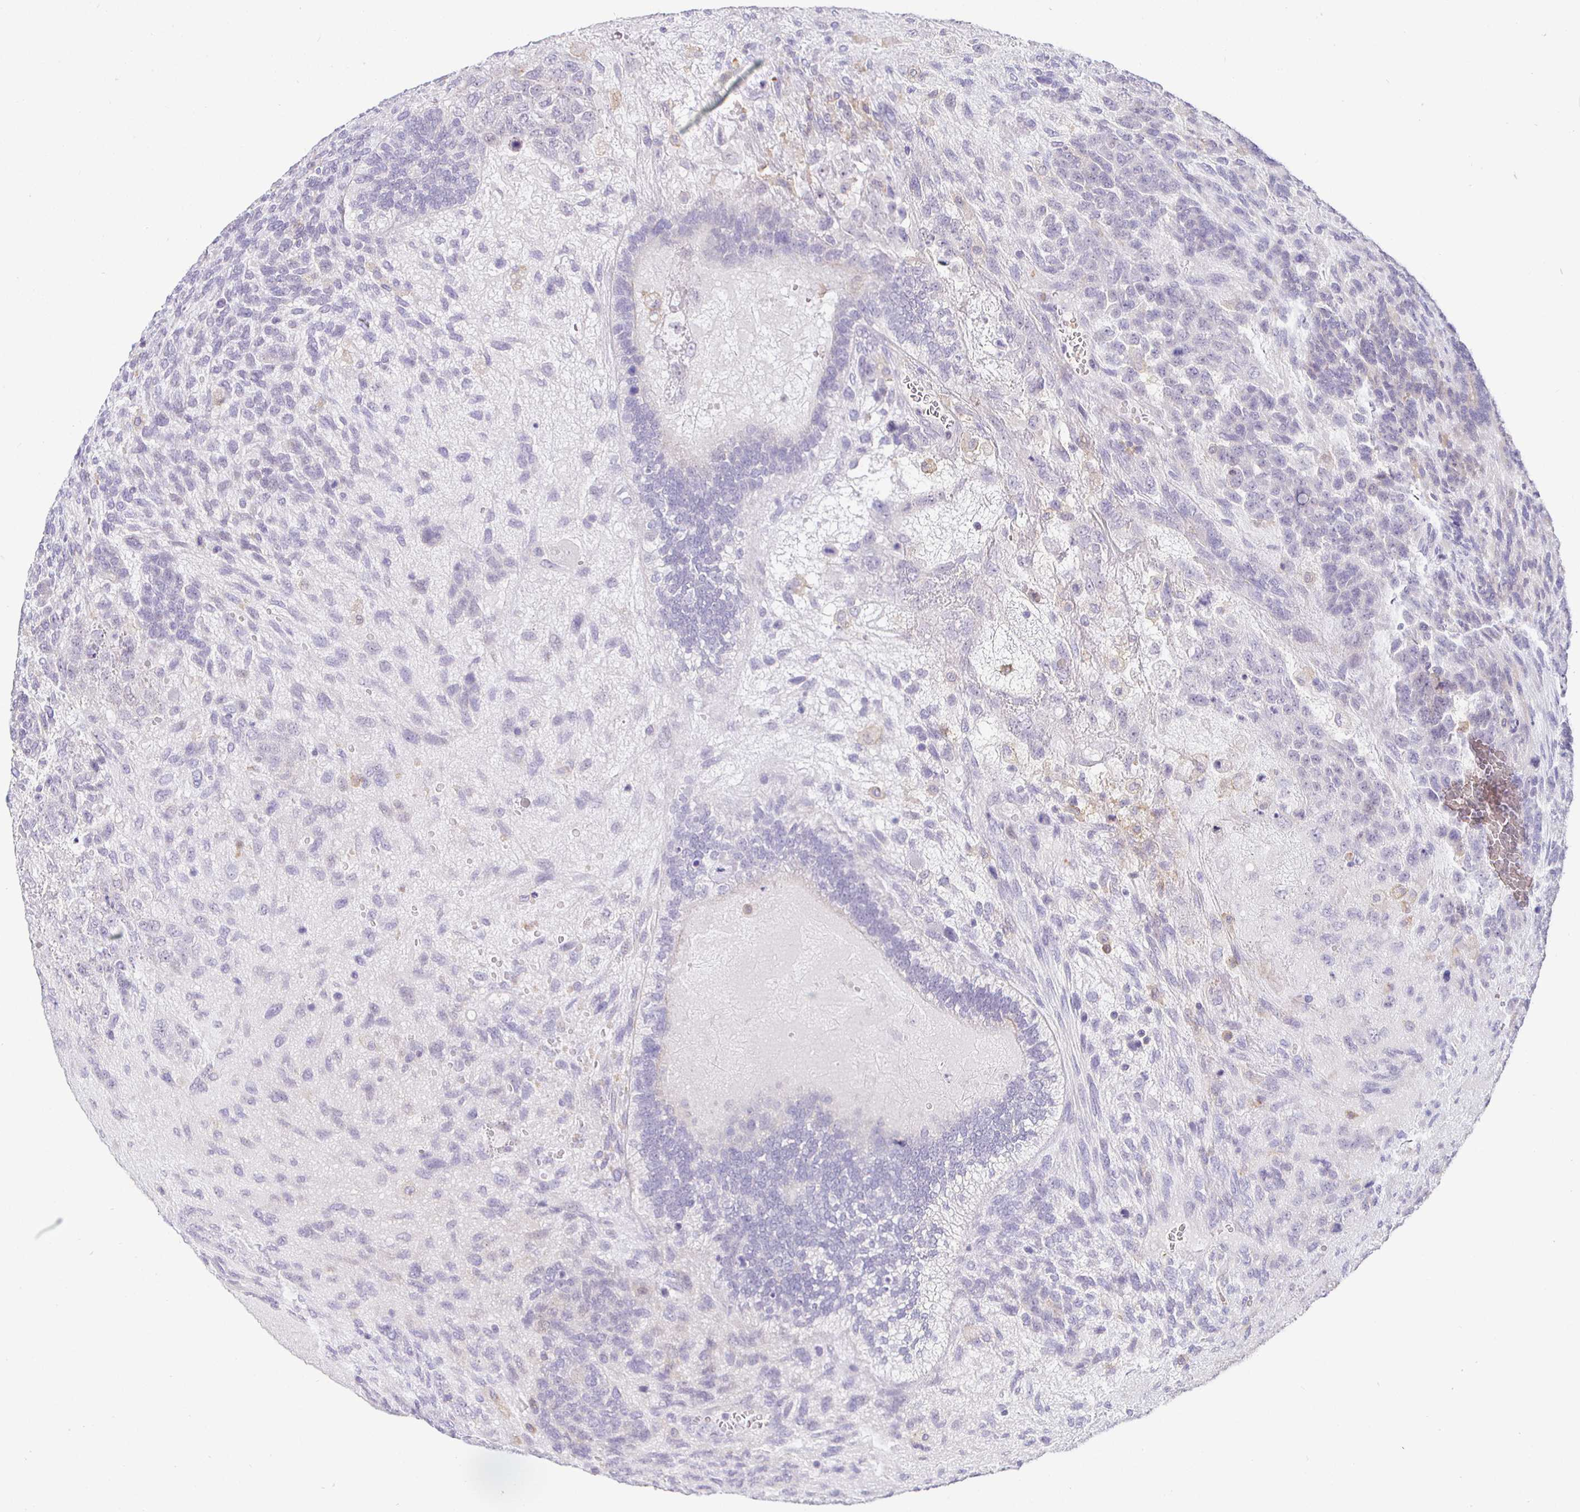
{"staining": {"intensity": "negative", "quantity": "none", "location": "none"}, "tissue": "testis cancer", "cell_type": "Tumor cells", "image_type": "cancer", "snomed": [{"axis": "morphology", "description": "Normal tissue, NOS"}, {"axis": "morphology", "description": "Carcinoma, Embryonal, NOS"}, {"axis": "topography", "description": "Testis"}, {"axis": "topography", "description": "Epididymis"}], "caption": "Immunohistochemical staining of embryonal carcinoma (testis) reveals no significant staining in tumor cells.", "gene": "SIRPA", "patient": {"sex": "male", "age": 23}}